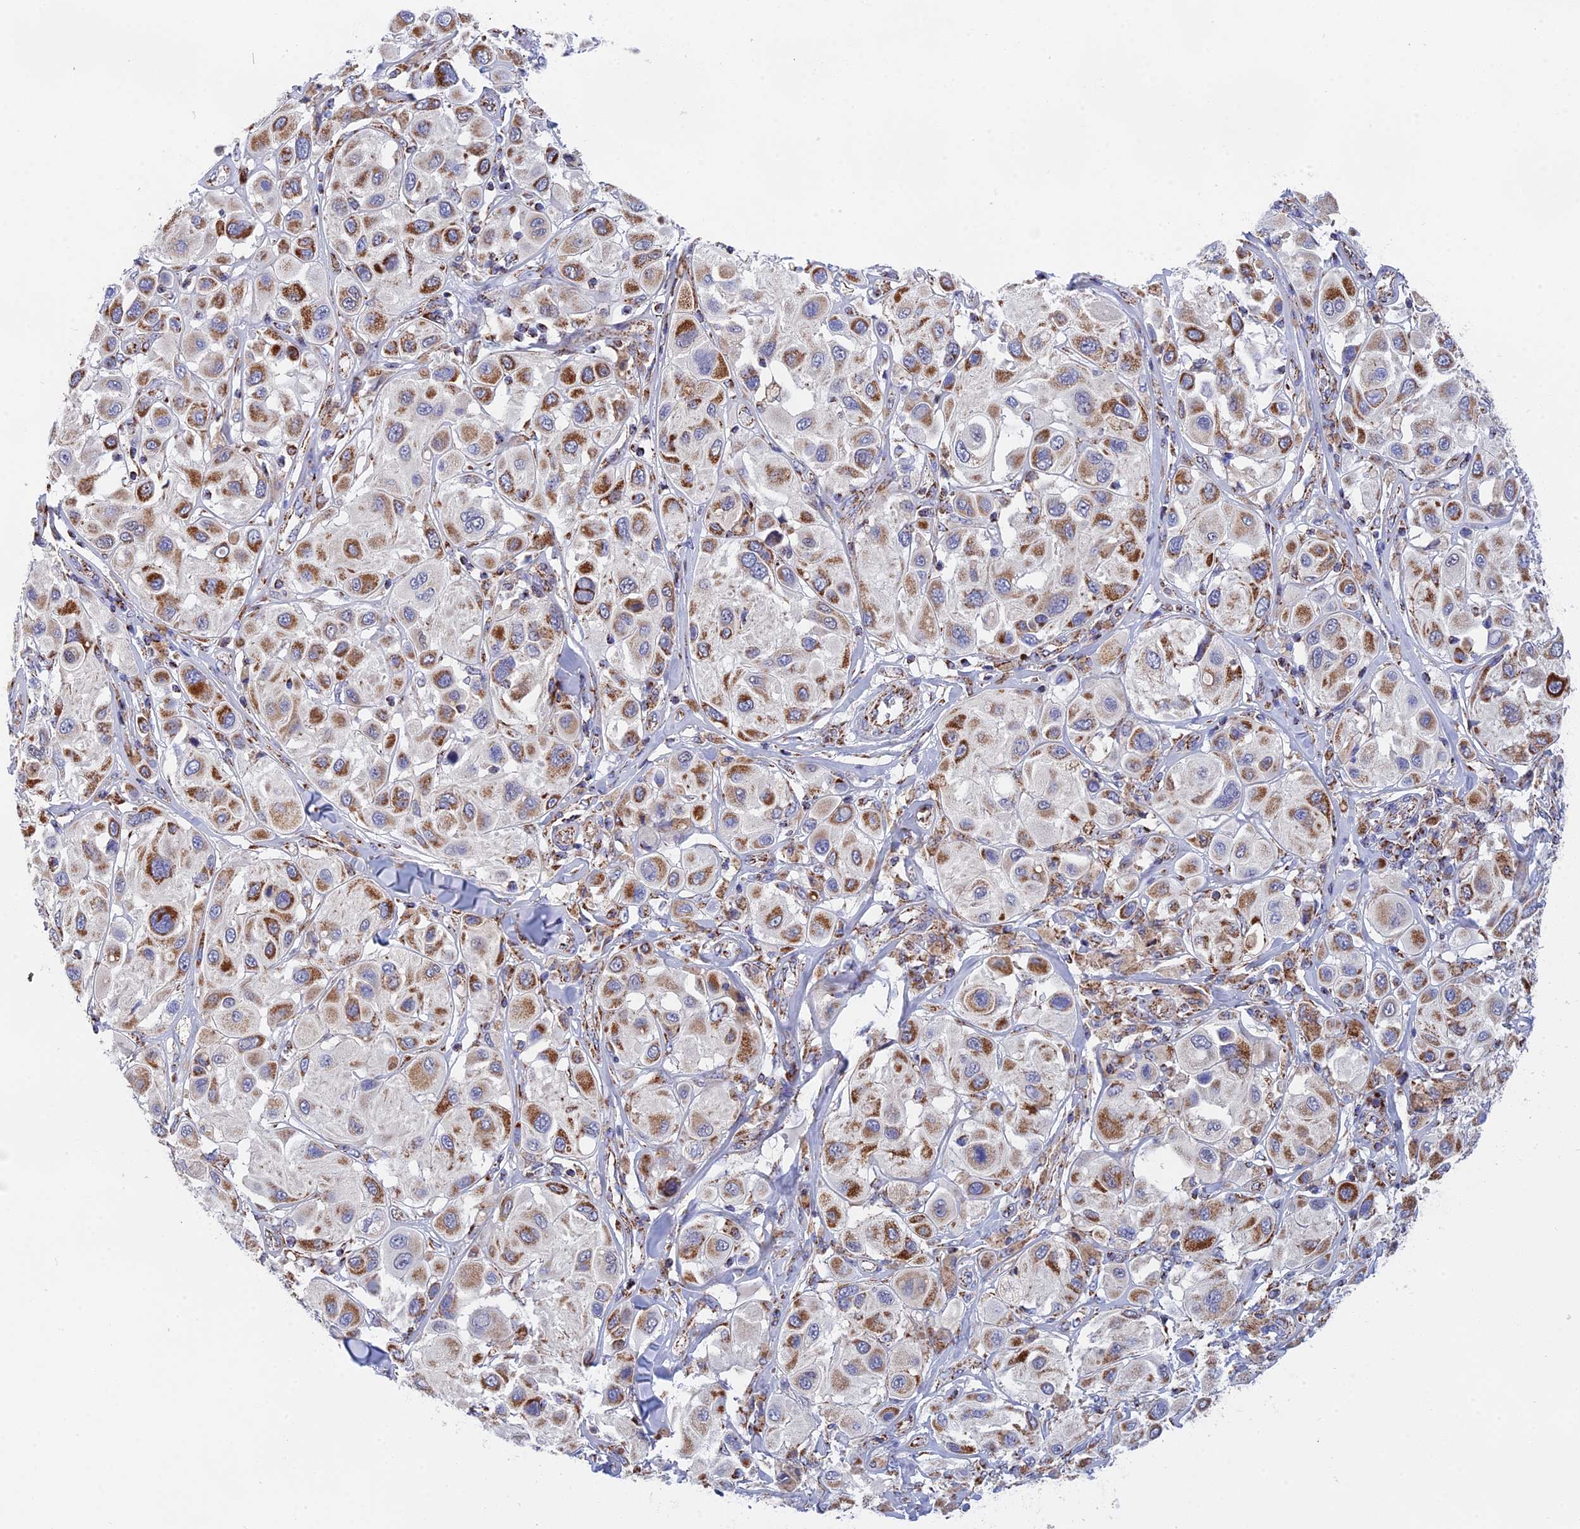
{"staining": {"intensity": "moderate", "quantity": ">75%", "location": "cytoplasmic/membranous"}, "tissue": "melanoma", "cell_type": "Tumor cells", "image_type": "cancer", "snomed": [{"axis": "morphology", "description": "Malignant melanoma, Metastatic site"}, {"axis": "topography", "description": "Skin"}], "caption": "Moderate cytoplasmic/membranous positivity is identified in approximately >75% of tumor cells in melanoma.", "gene": "NDUFA5", "patient": {"sex": "male", "age": 41}}